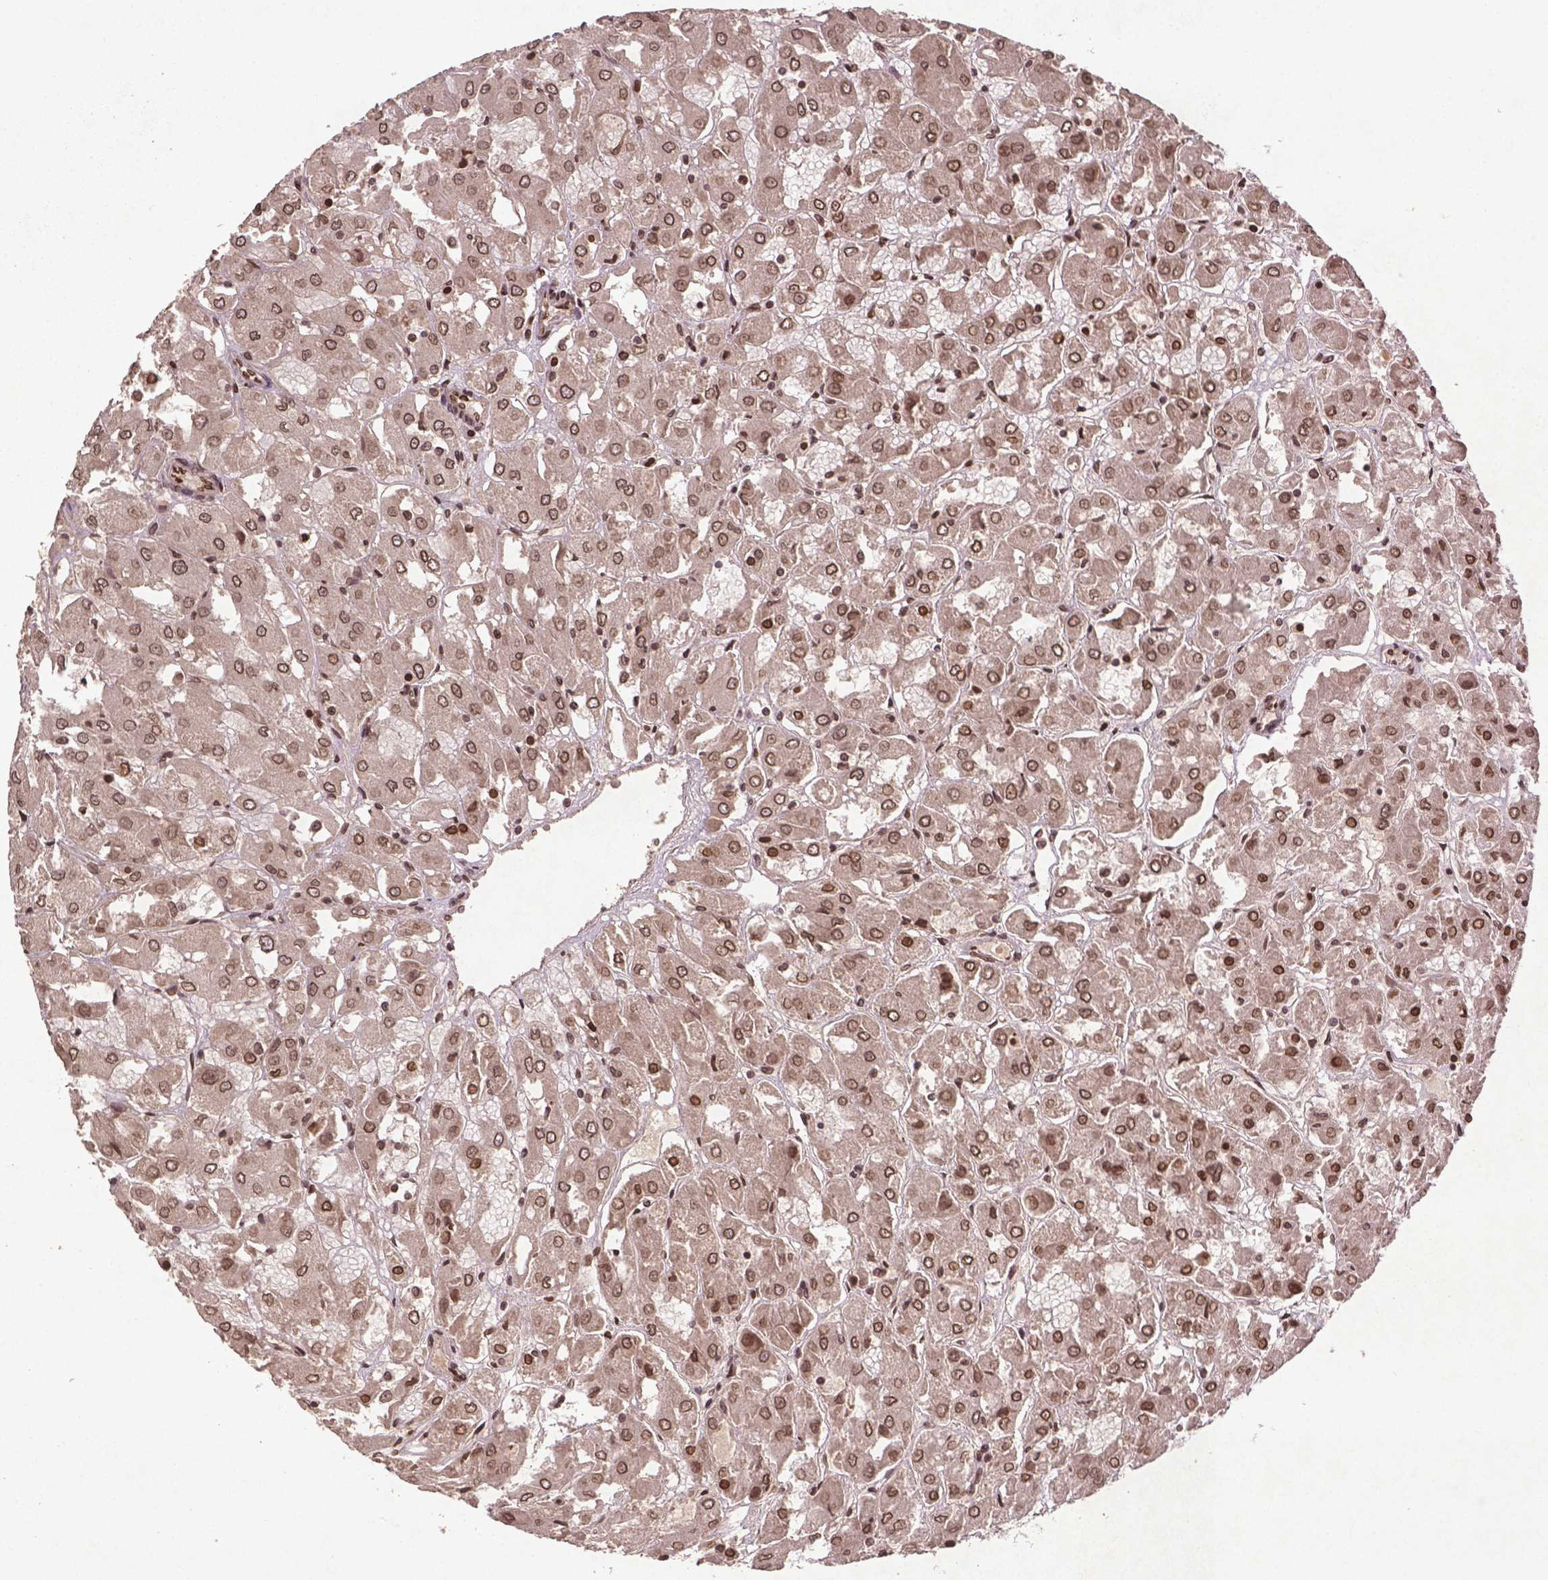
{"staining": {"intensity": "moderate", "quantity": ">75%", "location": "nuclear"}, "tissue": "renal cancer", "cell_type": "Tumor cells", "image_type": "cancer", "snomed": [{"axis": "morphology", "description": "Adenocarcinoma, NOS"}, {"axis": "topography", "description": "Kidney"}], "caption": "This micrograph shows immunohistochemistry (IHC) staining of human adenocarcinoma (renal), with medium moderate nuclear staining in about >75% of tumor cells.", "gene": "BANF1", "patient": {"sex": "male", "age": 72}}